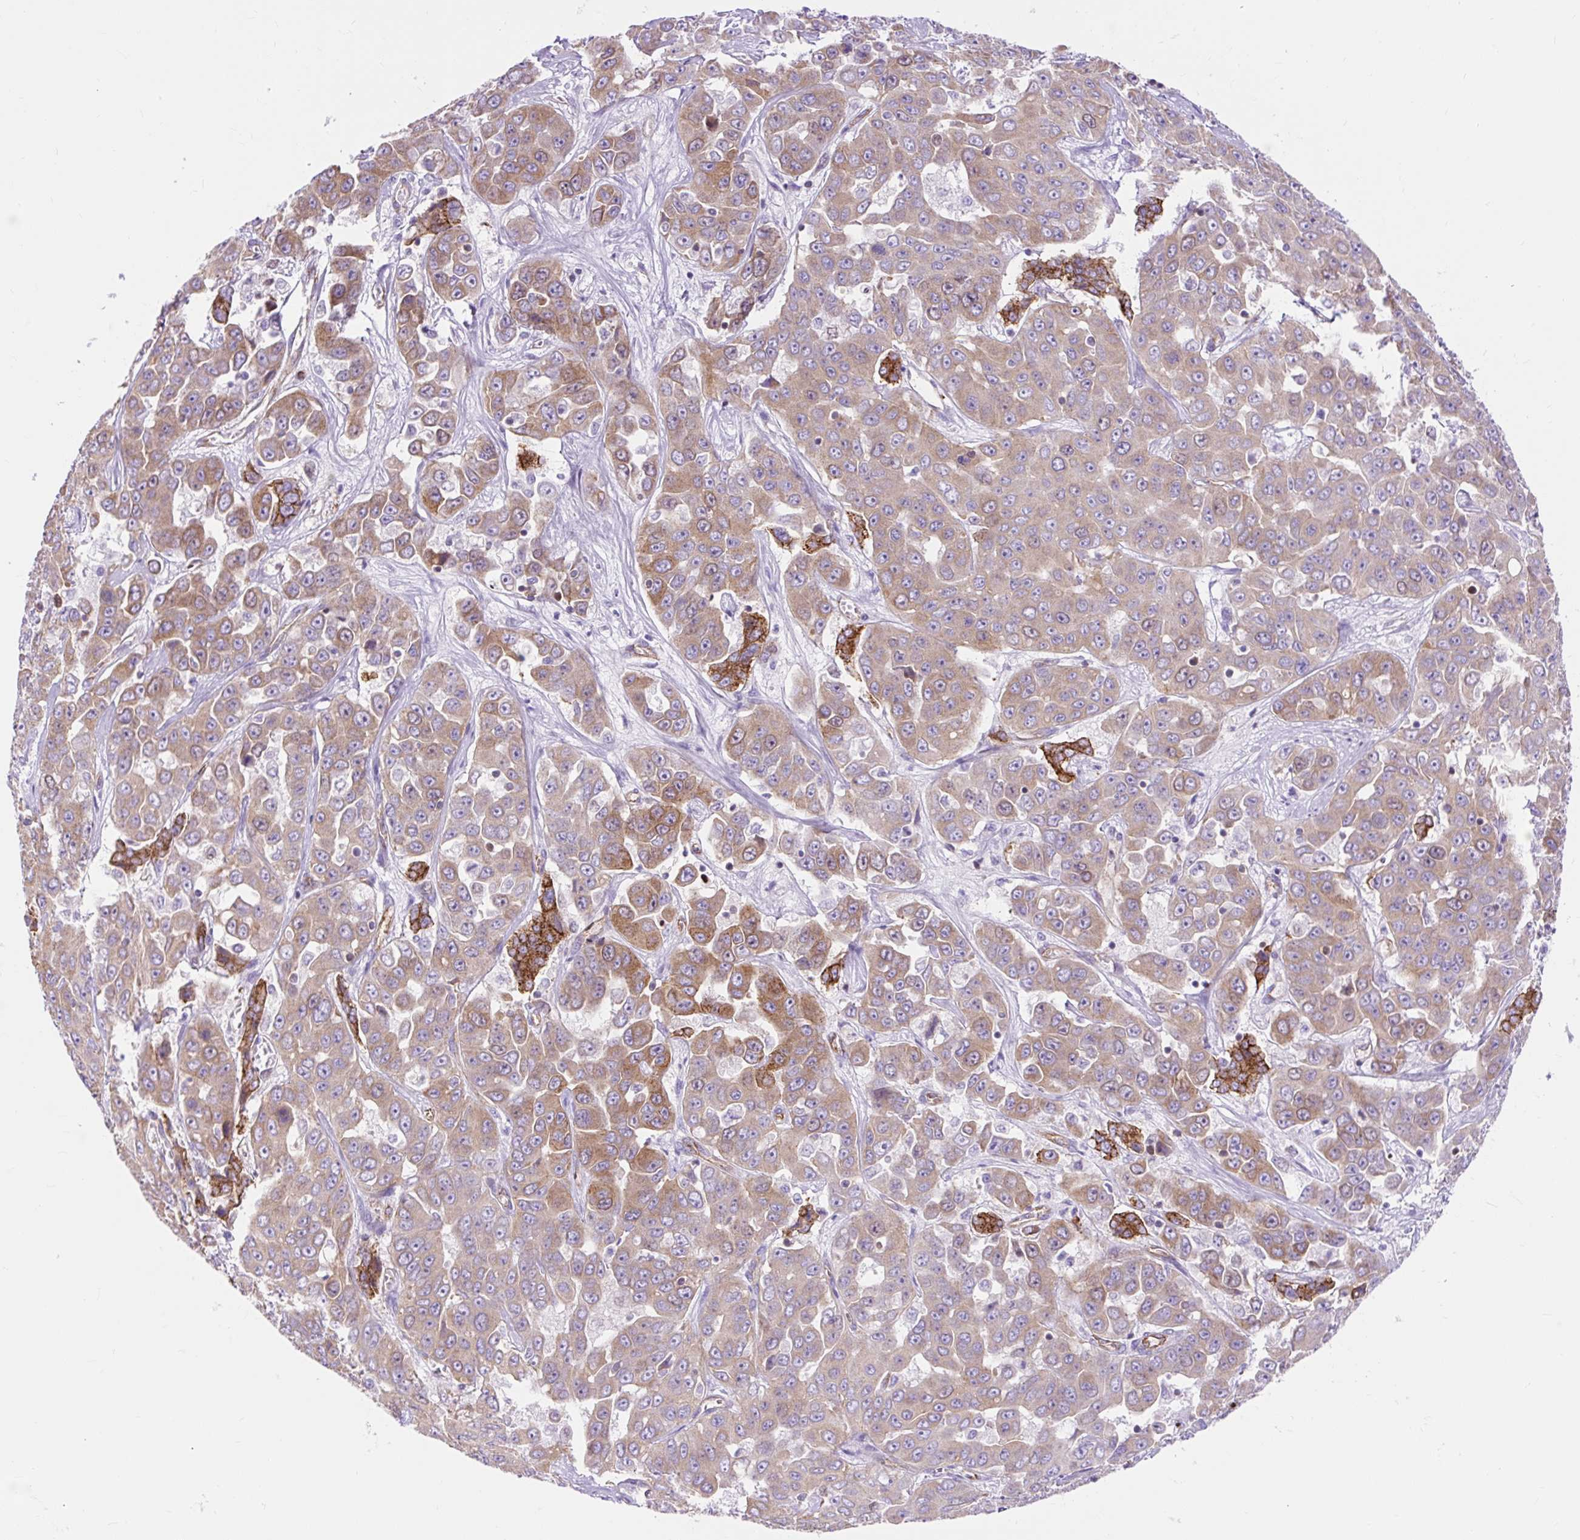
{"staining": {"intensity": "strong", "quantity": "25%-75%", "location": "cytoplasmic/membranous"}, "tissue": "liver cancer", "cell_type": "Tumor cells", "image_type": "cancer", "snomed": [{"axis": "morphology", "description": "Cholangiocarcinoma"}, {"axis": "topography", "description": "Liver"}], "caption": "Liver cholangiocarcinoma tissue shows strong cytoplasmic/membranous expression in about 25%-75% of tumor cells (DAB = brown stain, brightfield microscopy at high magnification).", "gene": "HIP1R", "patient": {"sex": "female", "age": 52}}